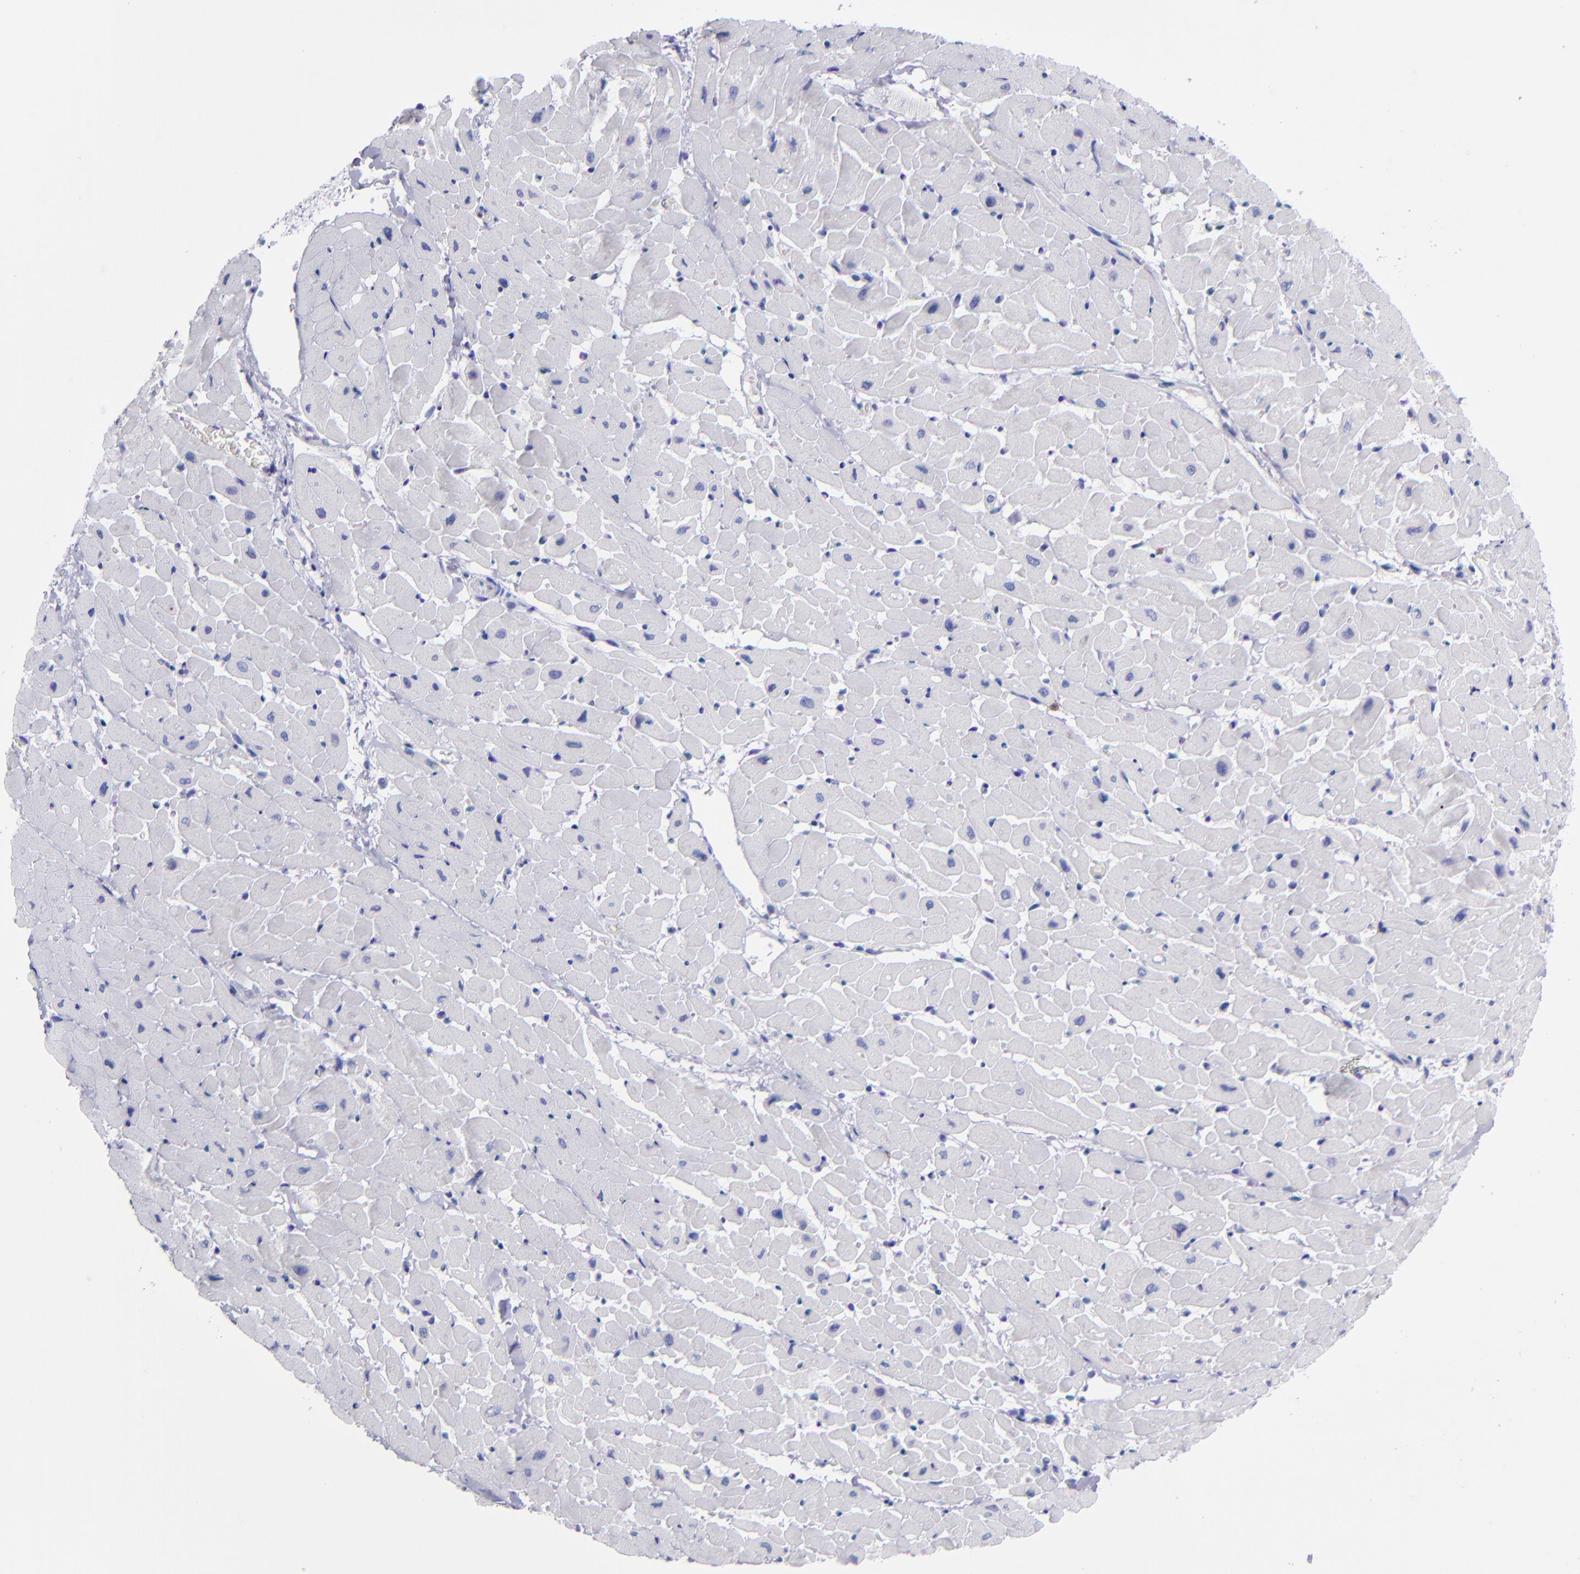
{"staining": {"intensity": "negative", "quantity": "none", "location": "none"}, "tissue": "heart muscle", "cell_type": "Cardiomyocytes", "image_type": "normal", "snomed": [{"axis": "morphology", "description": "Normal tissue, NOS"}, {"axis": "topography", "description": "Heart"}], "caption": "Immunohistochemistry (IHC) photomicrograph of benign heart muscle: heart muscle stained with DAB demonstrates no significant protein positivity in cardiomyocytes. Brightfield microscopy of immunohistochemistry stained with DAB (brown) and hematoxylin (blue), captured at high magnification.", "gene": "CD6", "patient": {"sex": "male", "age": 45}}